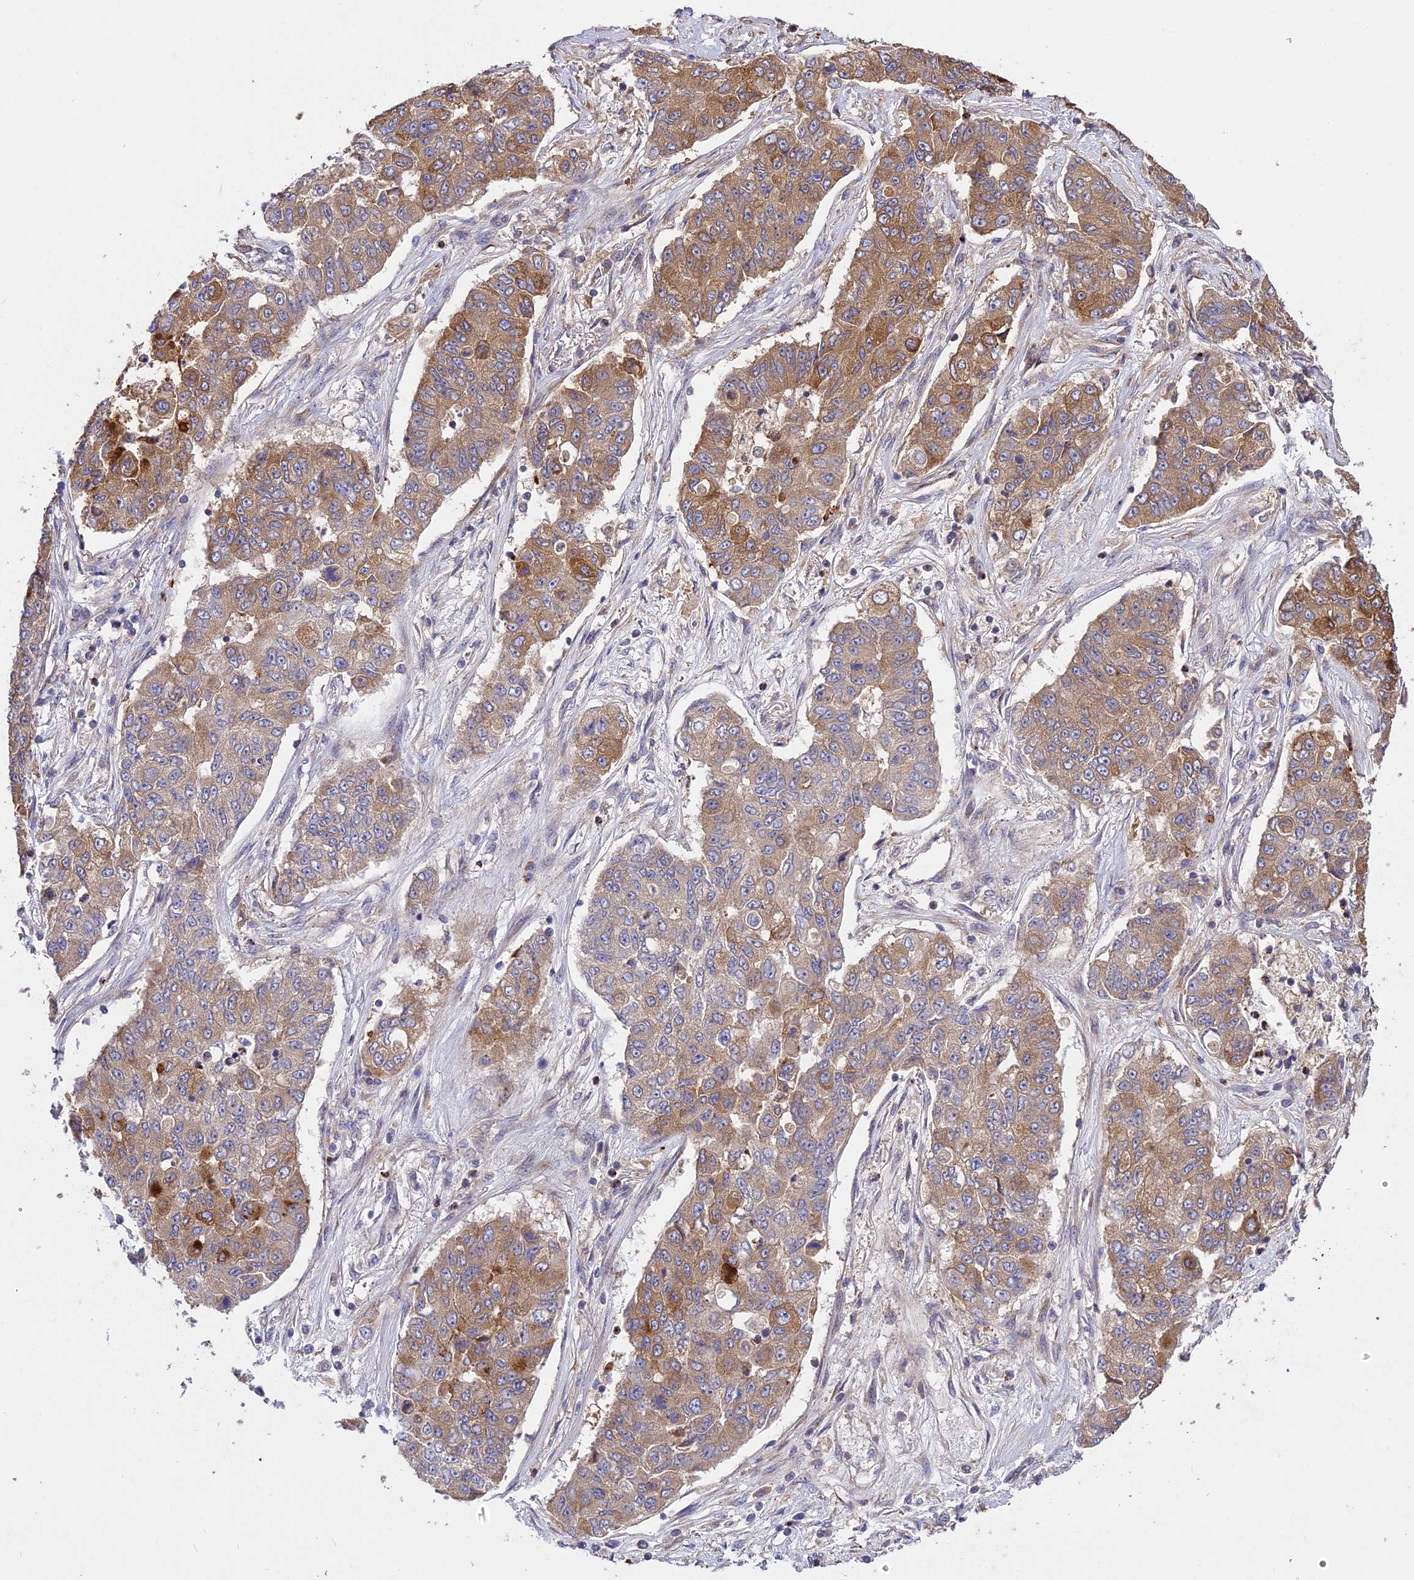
{"staining": {"intensity": "moderate", "quantity": ">75%", "location": "cytoplasmic/membranous"}, "tissue": "lung cancer", "cell_type": "Tumor cells", "image_type": "cancer", "snomed": [{"axis": "morphology", "description": "Squamous cell carcinoma, NOS"}, {"axis": "topography", "description": "Lung"}], "caption": "IHC micrograph of neoplastic tissue: lung squamous cell carcinoma stained using IHC reveals medium levels of moderate protein expression localized specifically in the cytoplasmic/membranous of tumor cells, appearing as a cytoplasmic/membranous brown color.", "gene": "ROCK1", "patient": {"sex": "male", "age": 74}}